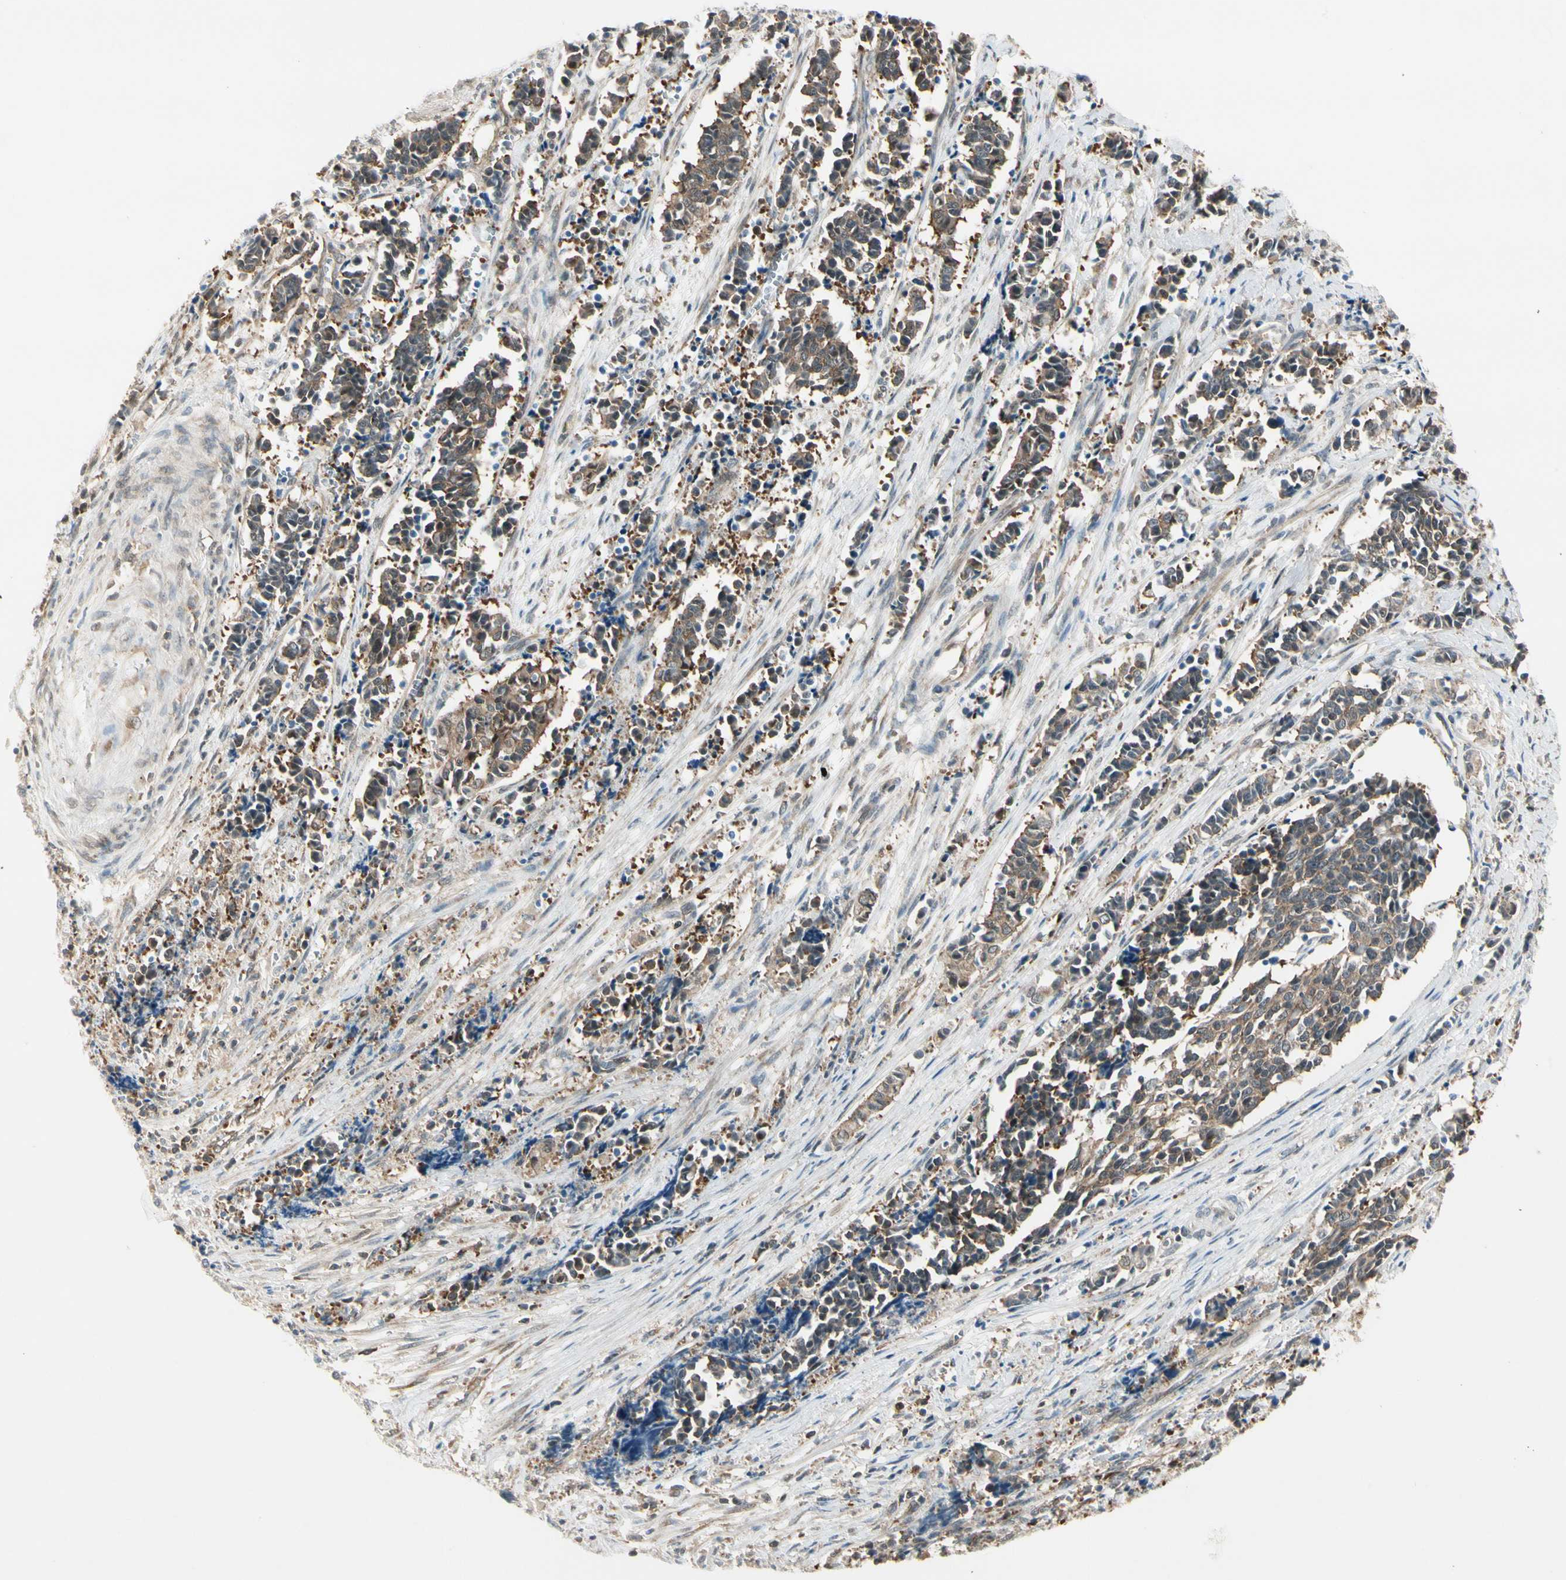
{"staining": {"intensity": "moderate", "quantity": ">75%", "location": "cytoplasmic/membranous"}, "tissue": "cervical cancer", "cell_type": "Tumor cells", "image_type": "cancer", "snomed": [{"axis": "morphology", "description": "Squamous cell carcinoma, NOS"}, {"axis": "topography", "description": "Cervix"}], "caption": "Protein staining exhibits moderate cytoplasmic/membranous expression in approximately >75% of tumor cells in cervical squamous cell carcinoma. Immunohistochemistry stains the protein in brown and the nuclei are stained blue.", "gene": "OXSR1", "patient": {"sex": "female", "age": 35}}